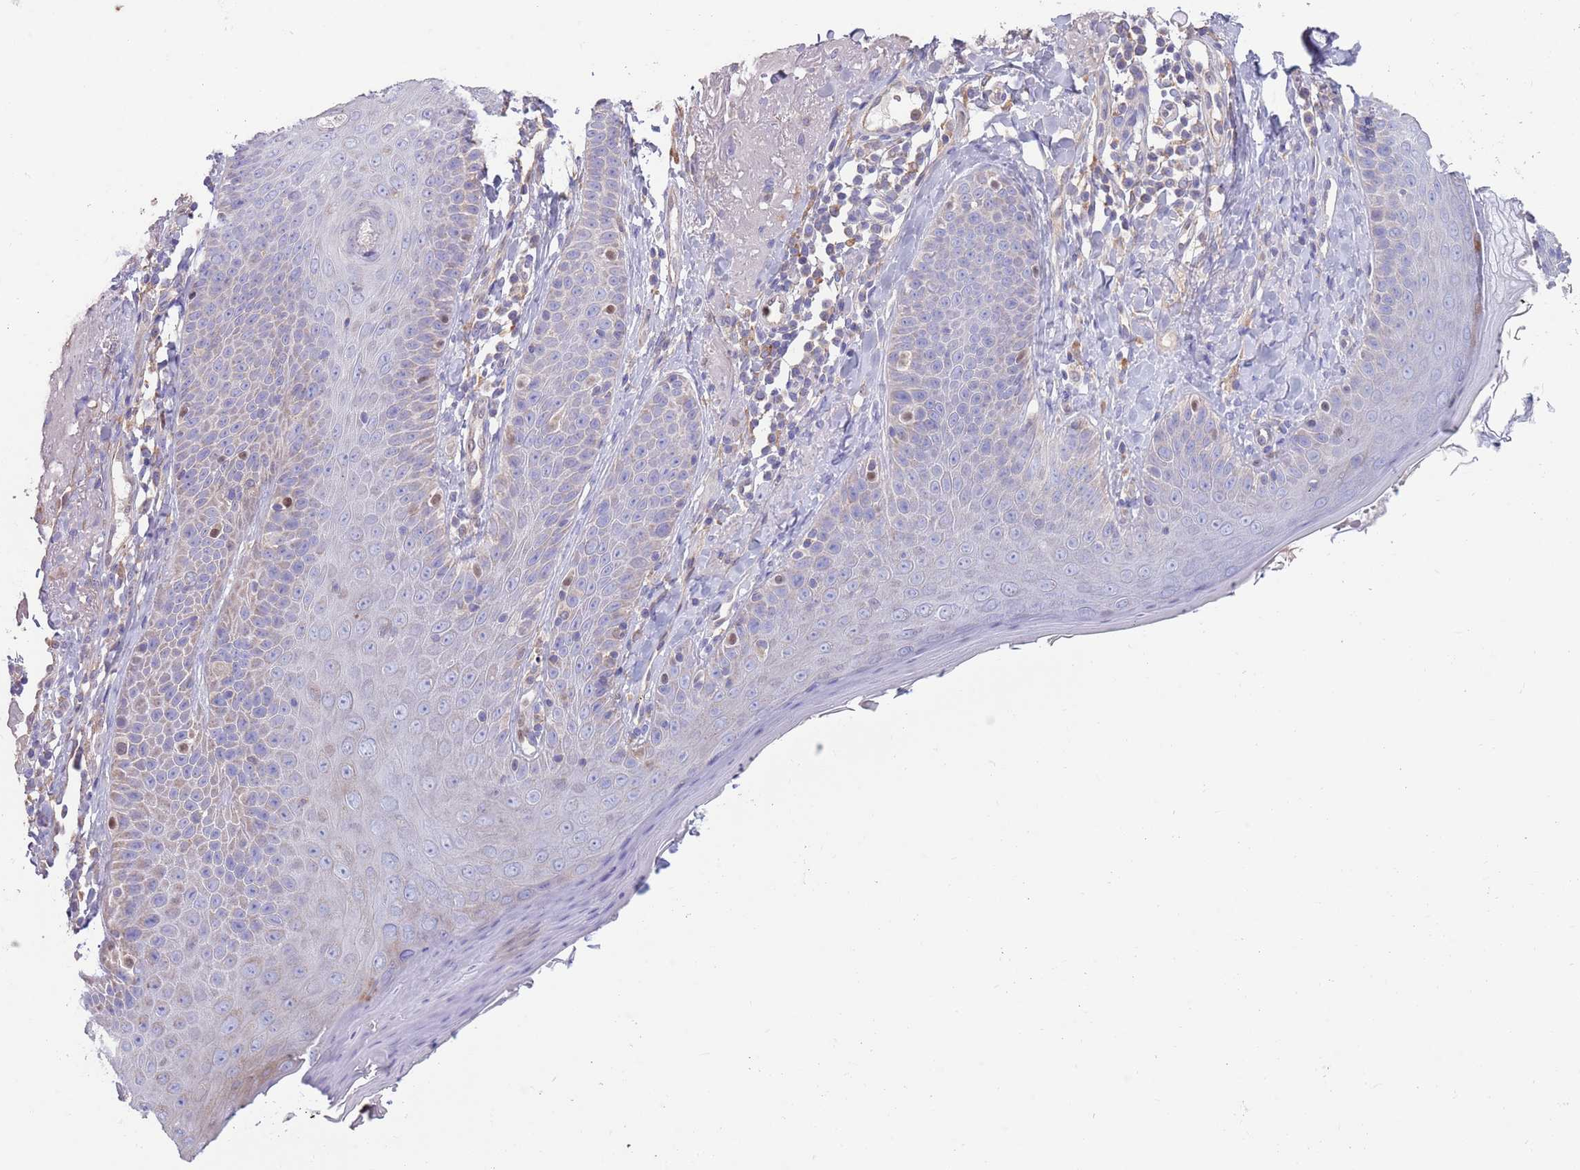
{"staining": {"intensity": "moderate", "quantity": "<25%", "location": "cytoplasmic/membranous"}, "tissue": "skin", "cell_type": "Fibroblasts", "image_type": "normal", "snomed": [{"axis": "morphology", "description": "Normal tissue, NOS"}, {"axis": "topography", "description": "Skin"}], "caption": "DAB immunohistochemical staining of benign human skin exhibits moderate cytoplasmic/membranous protein staining in about <25% of fibroblasts.", "gene": "DDT", "patient": {"sex": "male", "age": 57}}